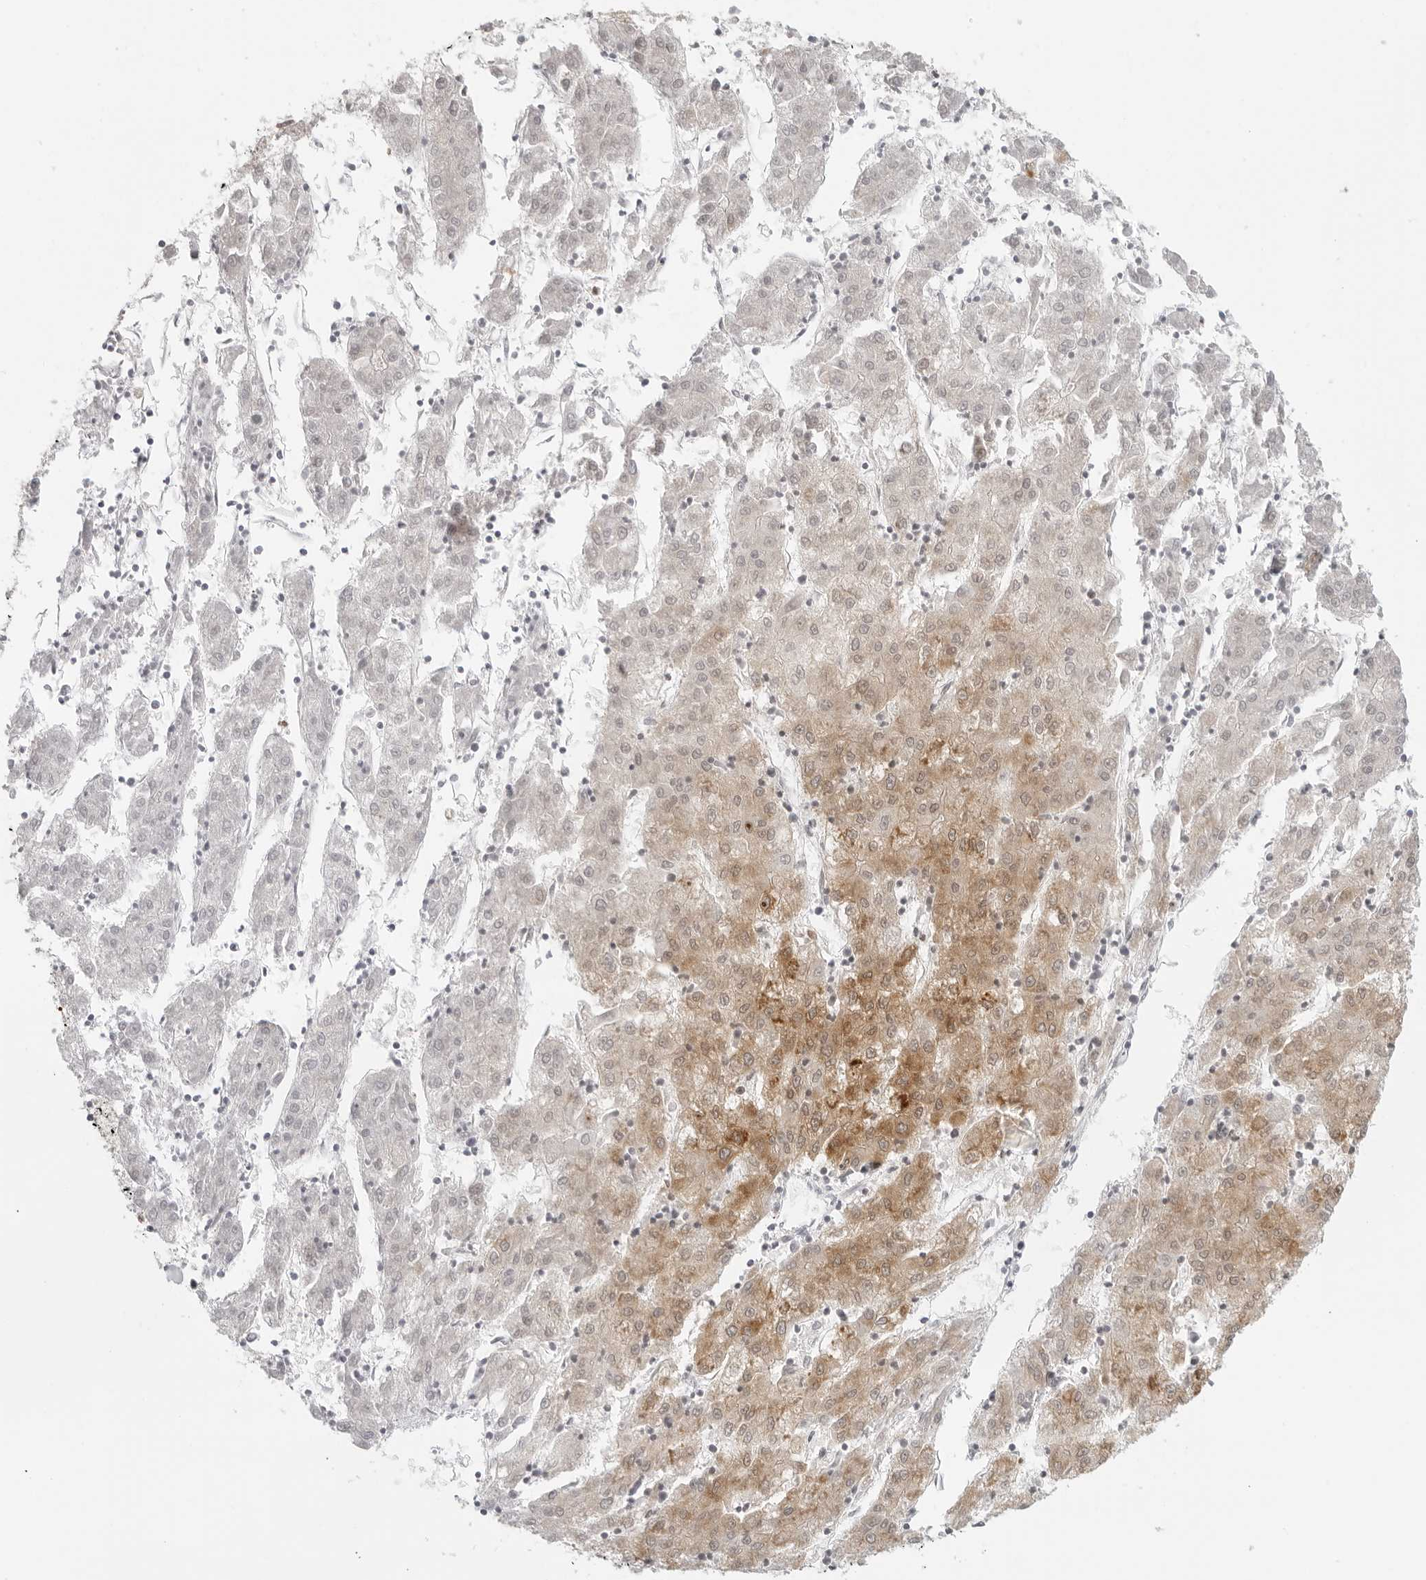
{"staining": {"intensity": "moderate", "quantity": "25%-75%", "location": "cytoplasmic/membranous"}, "tissue": "liver cancer", "cell_type": "Tumor cells", "image_type": "cancer", "snomed": [{"axis": "morphology", "description": "Carcinoma, Hepatocellular, NOS"}, {"axis": "topography", "description": "Liver"}], "caption": "Liver hepatocellular carcinoma stained for a protein (brown) displays moderate cytoplasmic/membranous positive positivity in about 25%-75% of tumor cells.", "gene": "EIF4G1", "patient": {"sex": "male", "age": 72}}